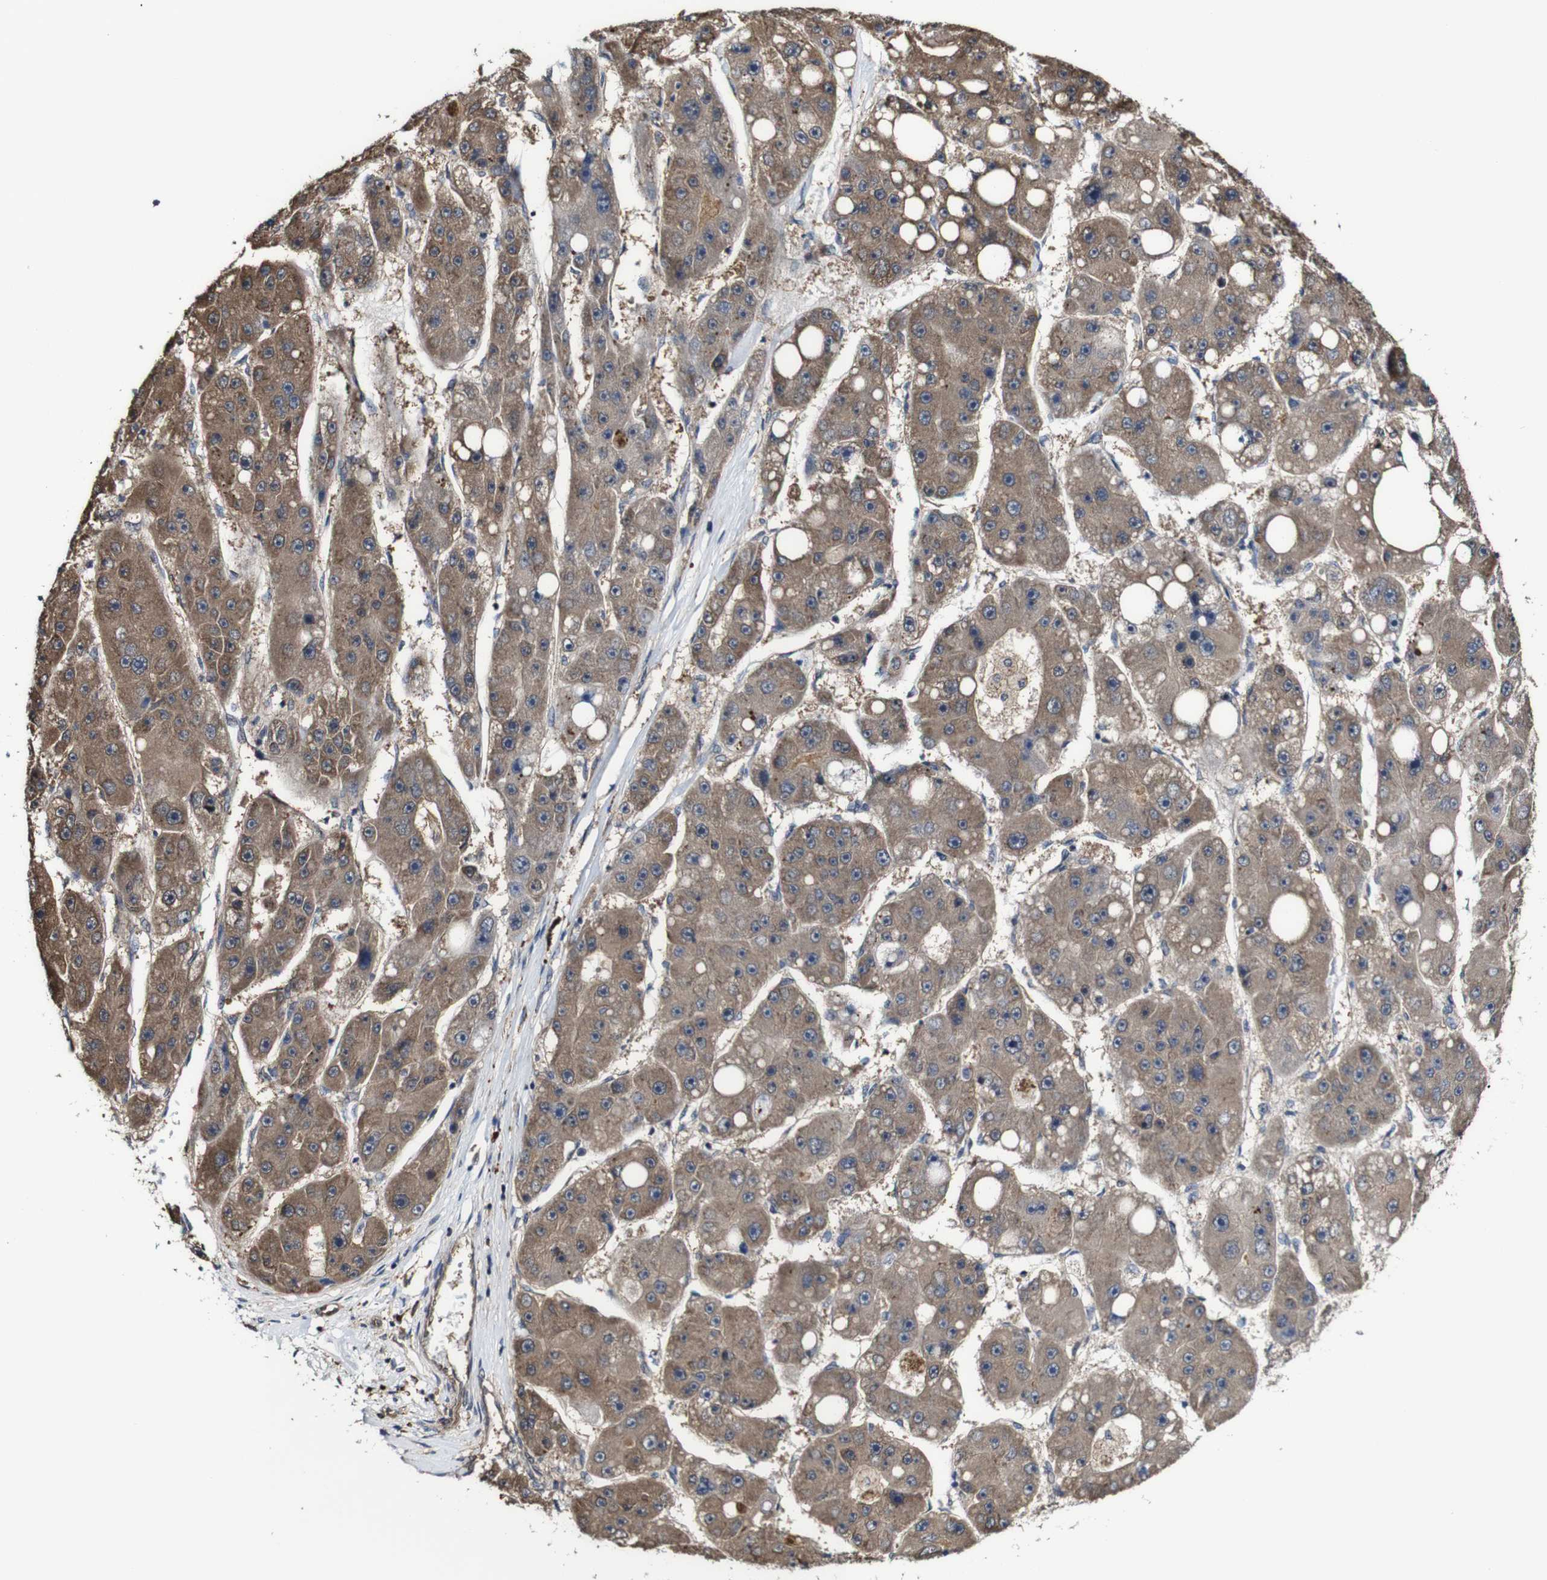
{"staining": {"intensity": "moderate", "quantity": ">75%", "location": "cytoplasmic/membranous"}, "tissue": "liver cancer", "cell_type": "Tumor cells", "image_type": "cancer", "snomed": [{"axis": "morphology", "description": "Carcinoma, Hepatocellular, NOS"}, {"axis": "topography", "description": "Liver"}], "caption": "Approximately >75% of tumor cells in human liver hepatocellular carcinoma exhibit moderate cytoplasmic/membranous protein positivity as visualized by brown immunohistochemical staining.", "gene": "PTPRR", "patient": {"sex": "female", "age": 61}}